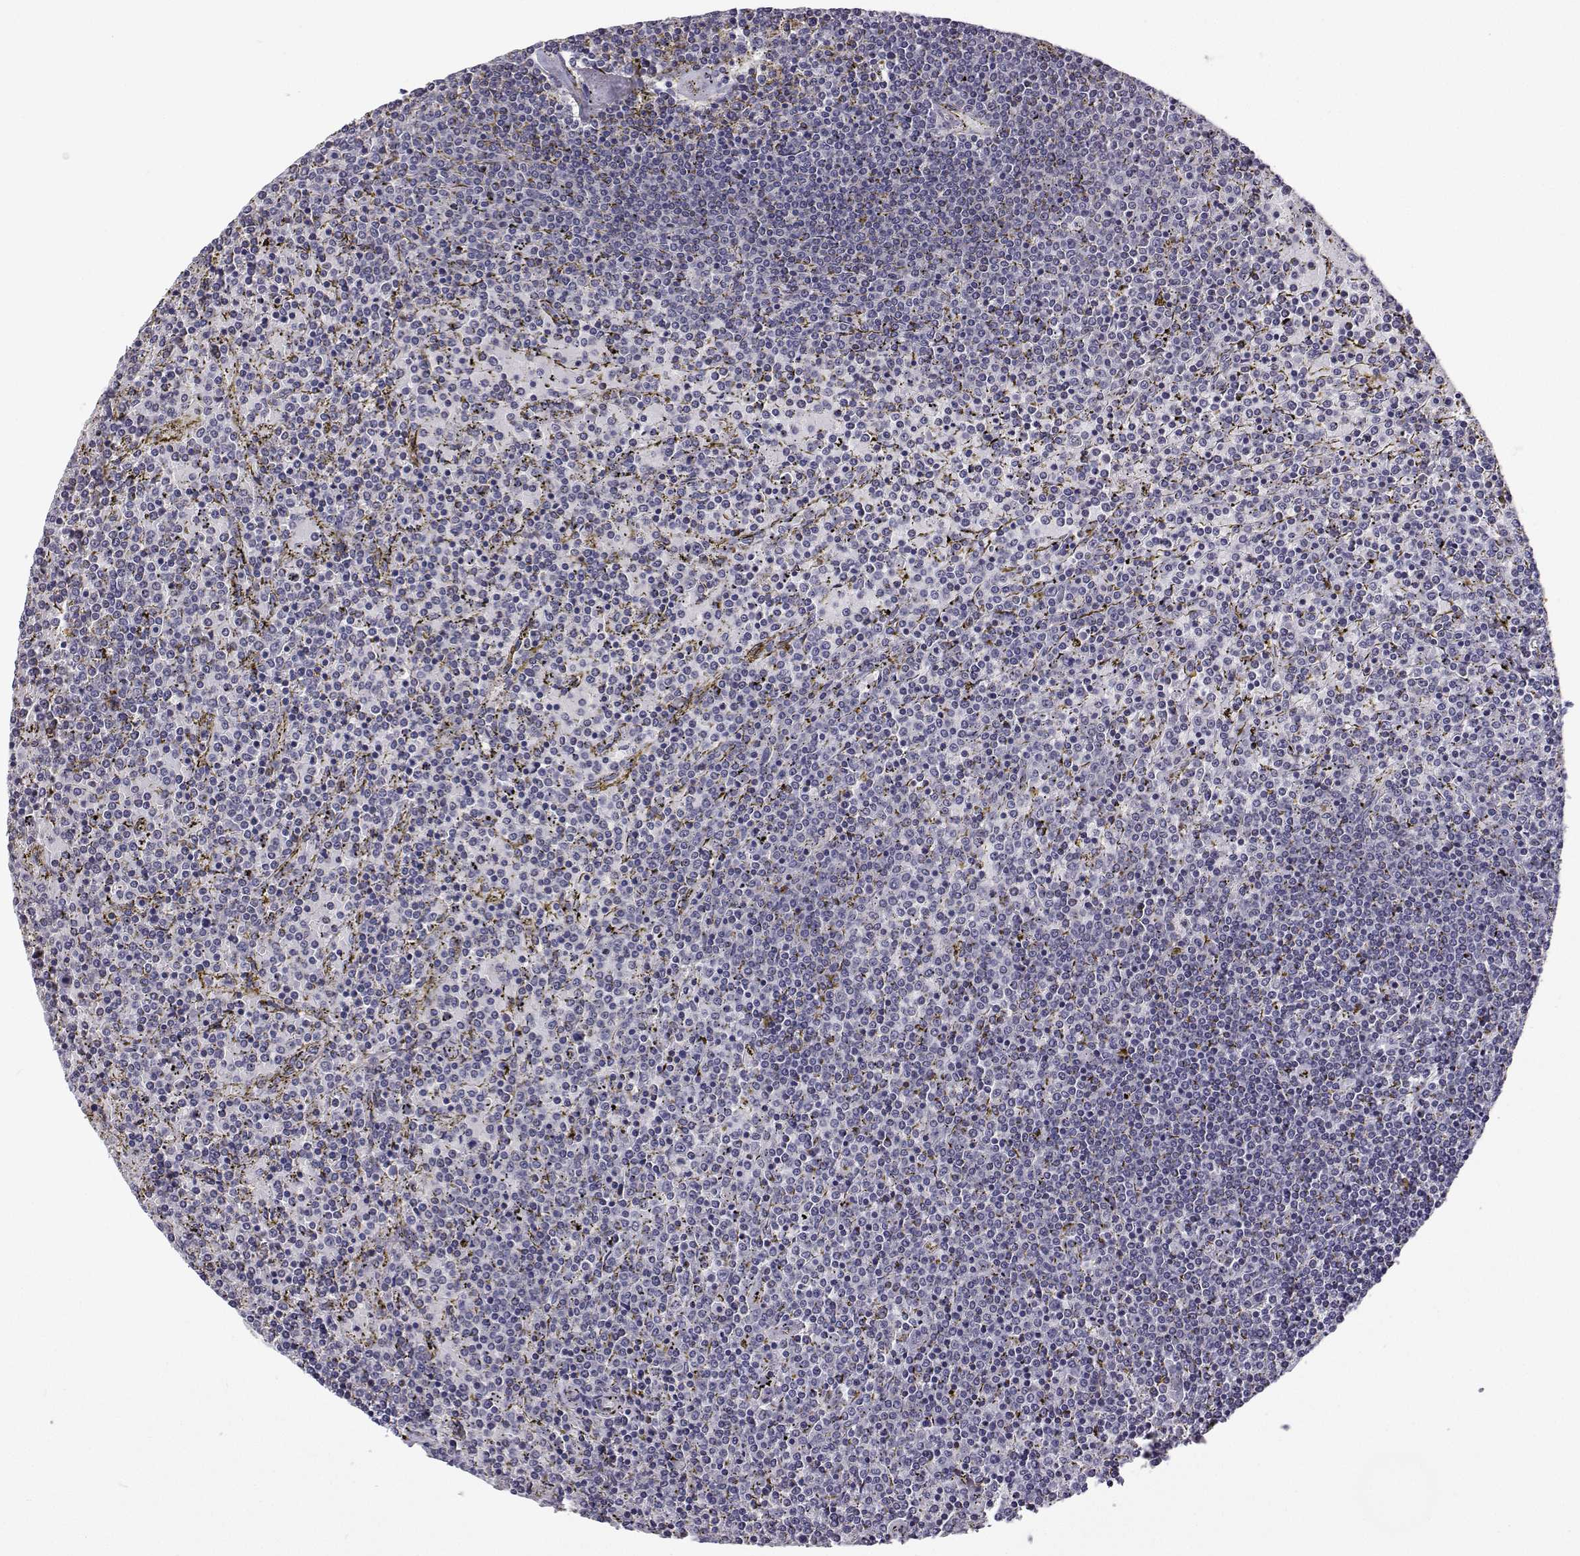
{"staining": {"intensity": "negative", "quantity": "none", "location": "none"}, "tissue": "lymphoma", "cell_type": "Tumor cells", "image_type": "cancer", "snomed": [{"axis": "morphology", "description": "Malignant lymphoma, non-Hodgkin's type, Low grade"}, {"axis": "topography", "description": "Spleen"}], "caption": "A histopathology image of malignant lymphoma, non-Hodgkin's type (low-grade) stained for a protein demonstrates no brown staining in tumor cells. The staining is performed using DAB brown chromogen with nuclei counter-stained in using hematoxylin.", "gene": "PHGDH", "patient": {"sex": "female", "age": 77}}